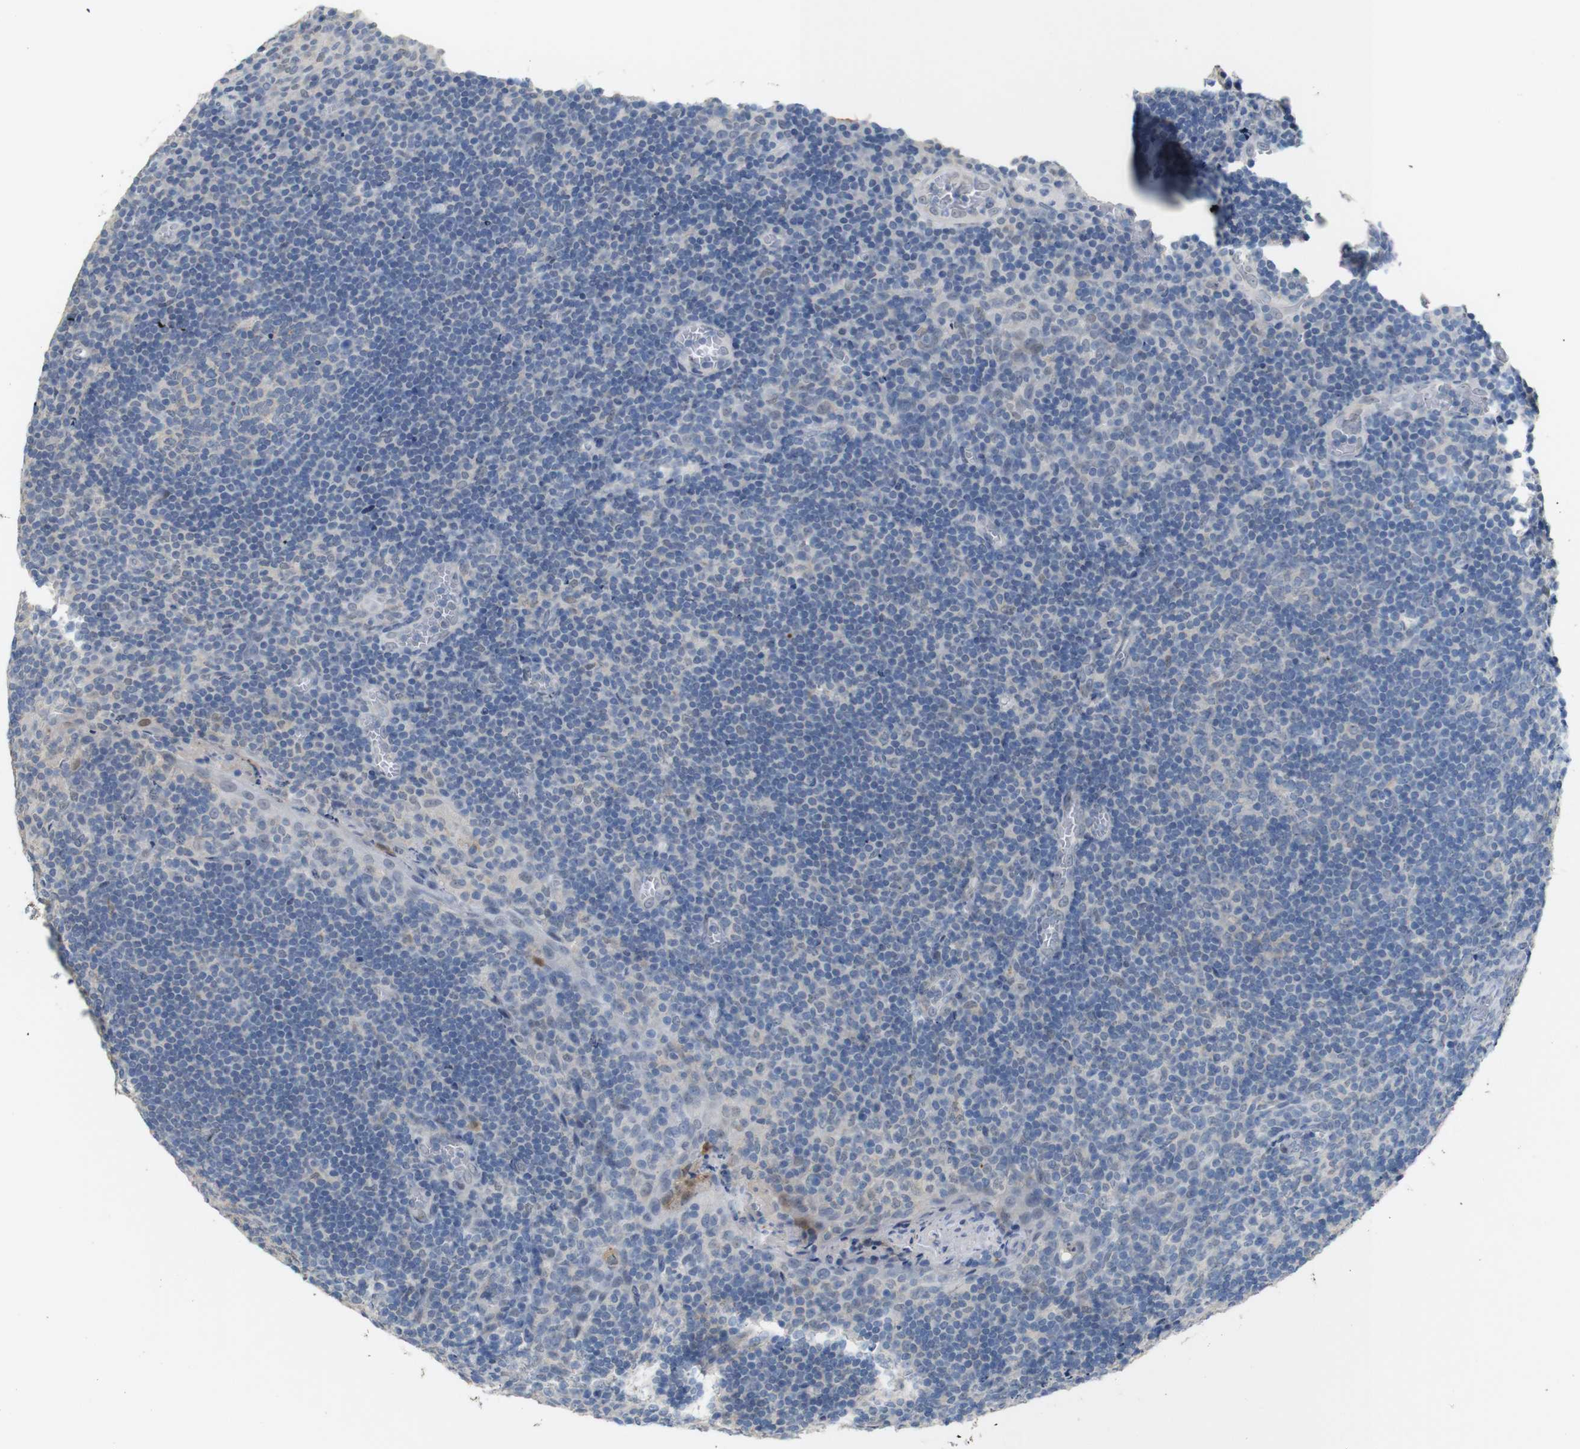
{"staining": {"intensity": "negative", "quantity": "none", "location": "none"}, "tissue": "tonsil", "cell_type": "Germinal center cells", "image_type": "normal", "snomed": [{"axis": "morphology", "description": "Normal tissue, NOS"}, {"axis": "topography", "description": "Tonsil"}], "caption": "Tonsil stained for a protein using immunohistochemistry demonstrates no positivity germinal center cells.", "gene": "CHRM5", "patient": {"sex": "male", "age": 37}}